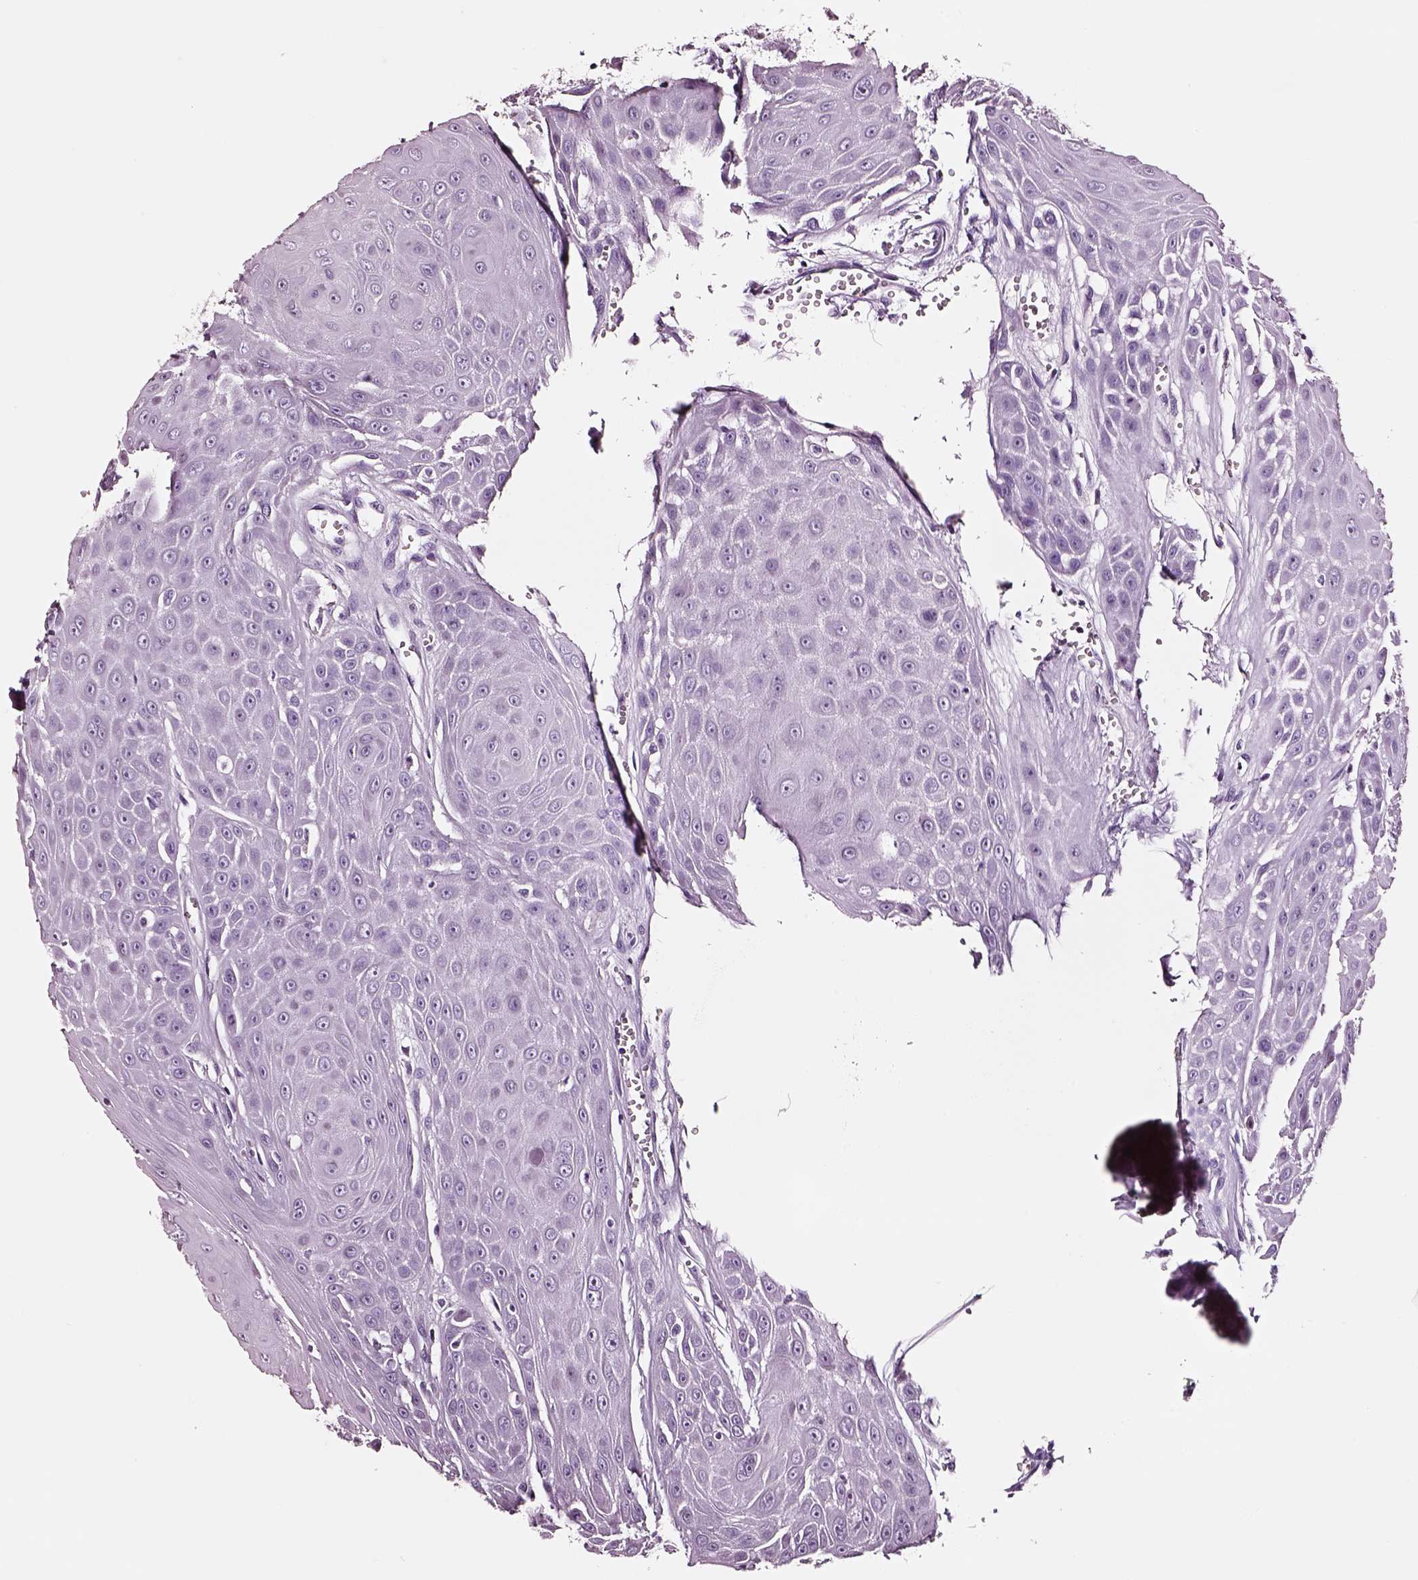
{"staining": {"intensity": "negative", "quantity": "none", "location": "none"}, "tissue": "head and neck cancer", "cell_type": "Tumor cells", "image_type": "cancer", "snomed": [{"axis": "morphology", "description": "Squamous cell carcinoma, NOS"}, {"axis": "topography", "description": "Oral tissue"}, {"axis": "topography", "description": "Head-Neck"}], "caption": "Micrograph shows no significant protein expression in tumor cells of head and neck cancer.", "gene": "DPEP1", "patient": {"sex": "male", "age": 81}}